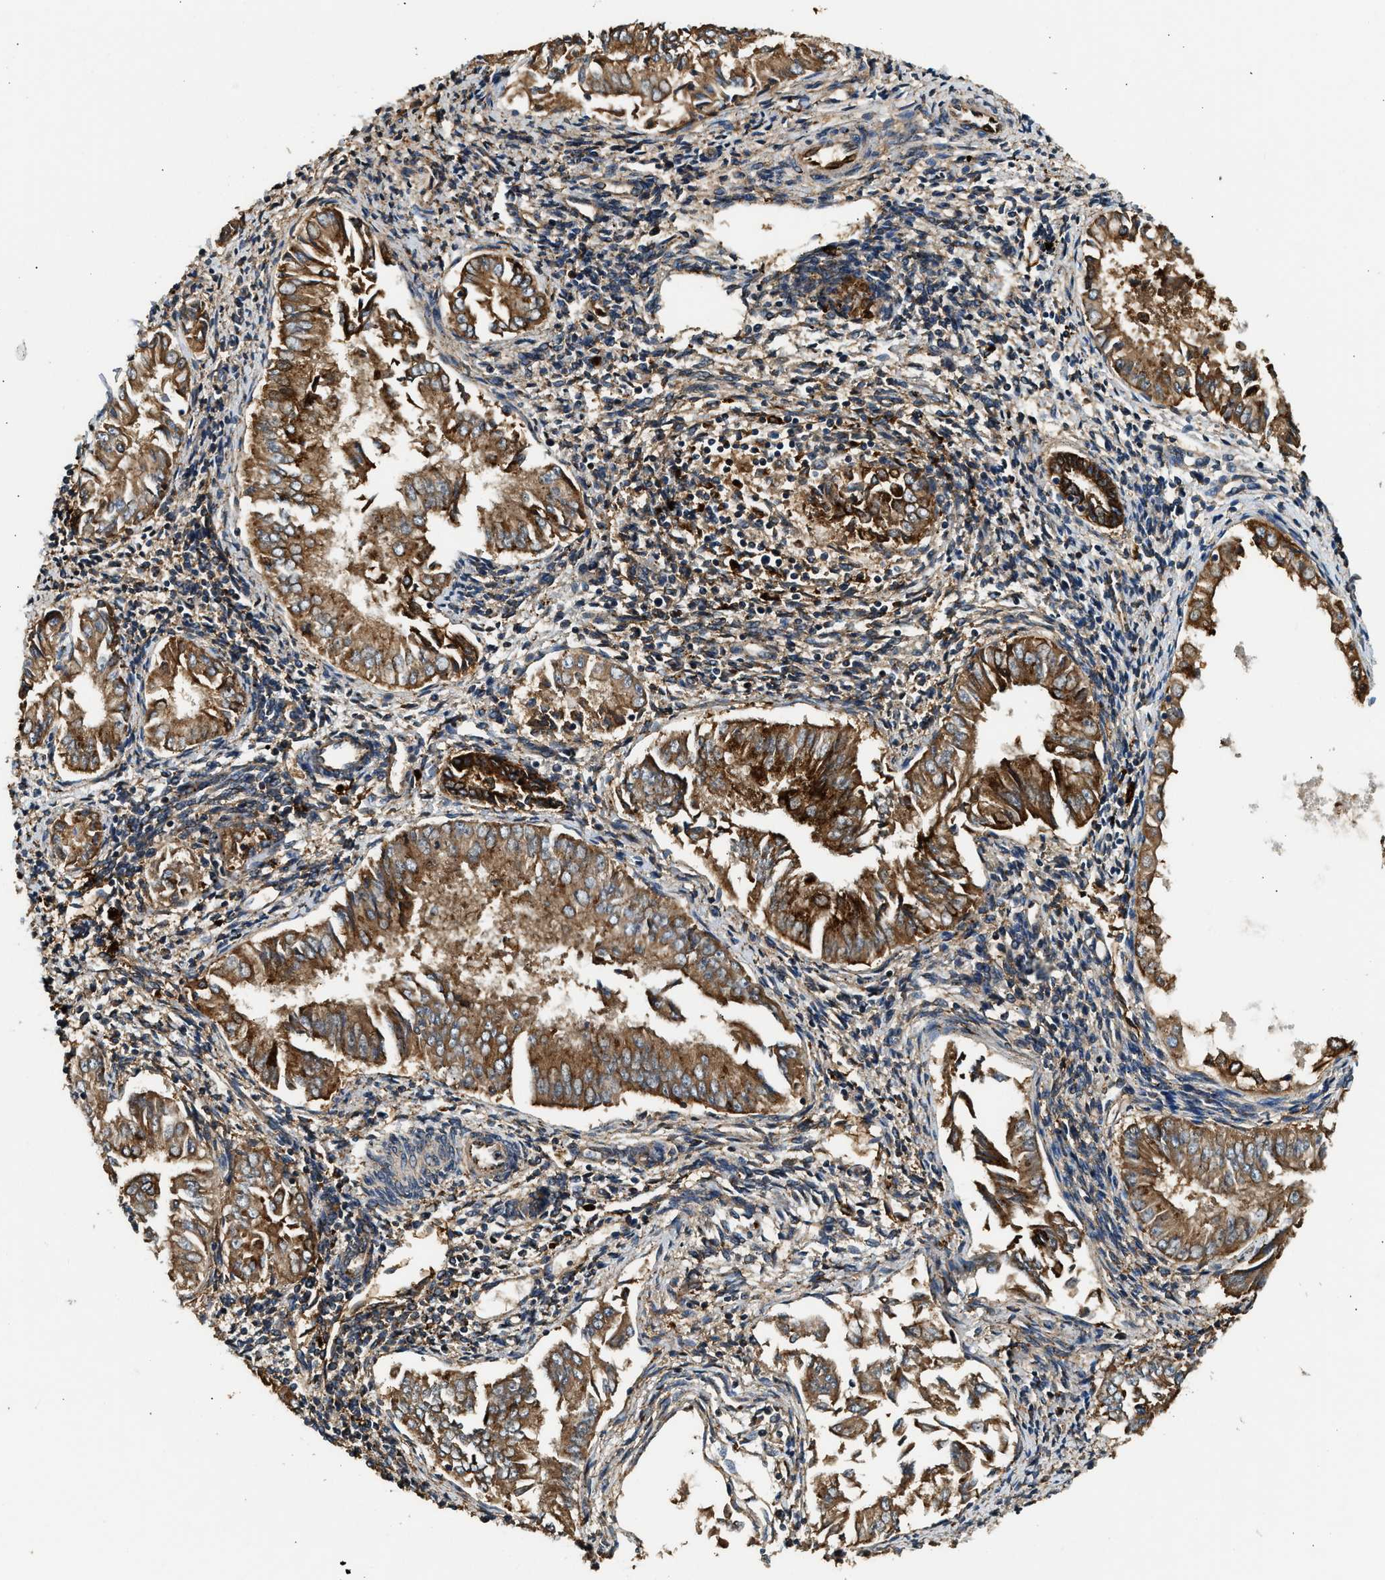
{"staining": {"intensity": "strong", "quantity": ">75%", "location": "cytoplasmic/membranous"}, "tissue": "endometrial cancer", "cell_type": "Tumor cells", "image_type": "cancer", "snomed": [{"axis": "morphology", "description": "Adenocarcinoma, NOS"}, {"axis": "topography", "description": "Endometrium"}], "caption": "Human endometrial cancer (adenocarcinoma) stained with a brown dye demonstrates strong cytoplasmic/membranous positive staining in approximately >75% of tumor cells.", "gene": "ANXA3", "patient": {"sex": "female", "age": 53}}